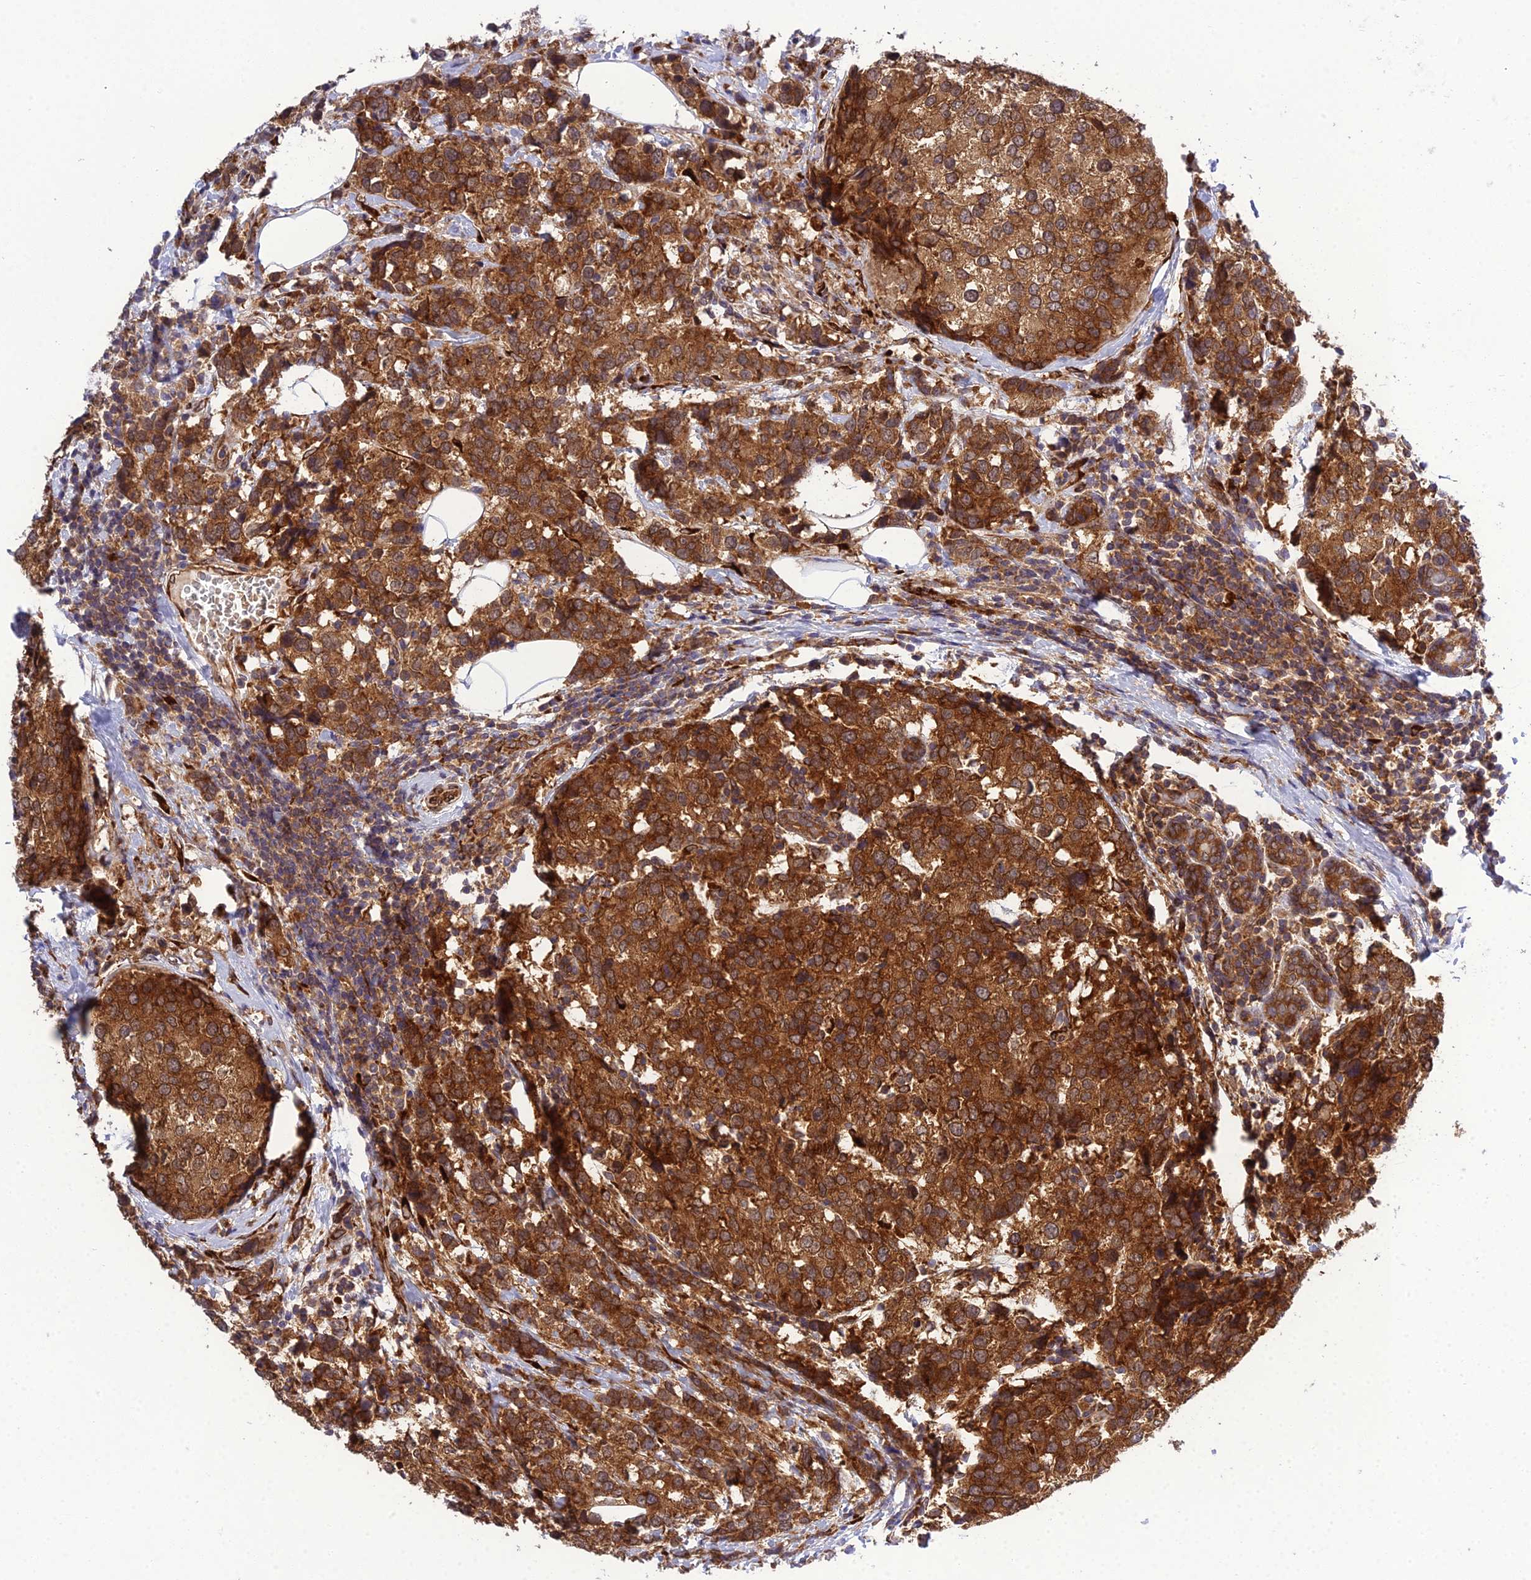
{"staining": {"intensity": "strong", "quantity": ">75%", "location": "cytoplasmic/membranous"}, "tissue": "breast cancer", "cell_type": "Tumor cells", "image_type": "cancer", "snomed": [{"axis": "morphology", "description": "Lobular carcinoma"}, {"axis": "topography", "description": "Breast"}], "caption": "Immunohistochemical staining of breast lobular carcinoma shows high levels of strong cytoplasmic/membranous positivity in approximately >75% of tumor cells. (DAB (3,3'-diaminobenzidine) IHC, brown staining for protein, blue staining for nuclei).", "gene": "DHCR7", "patient": {"sex": "female", "age": 59}}